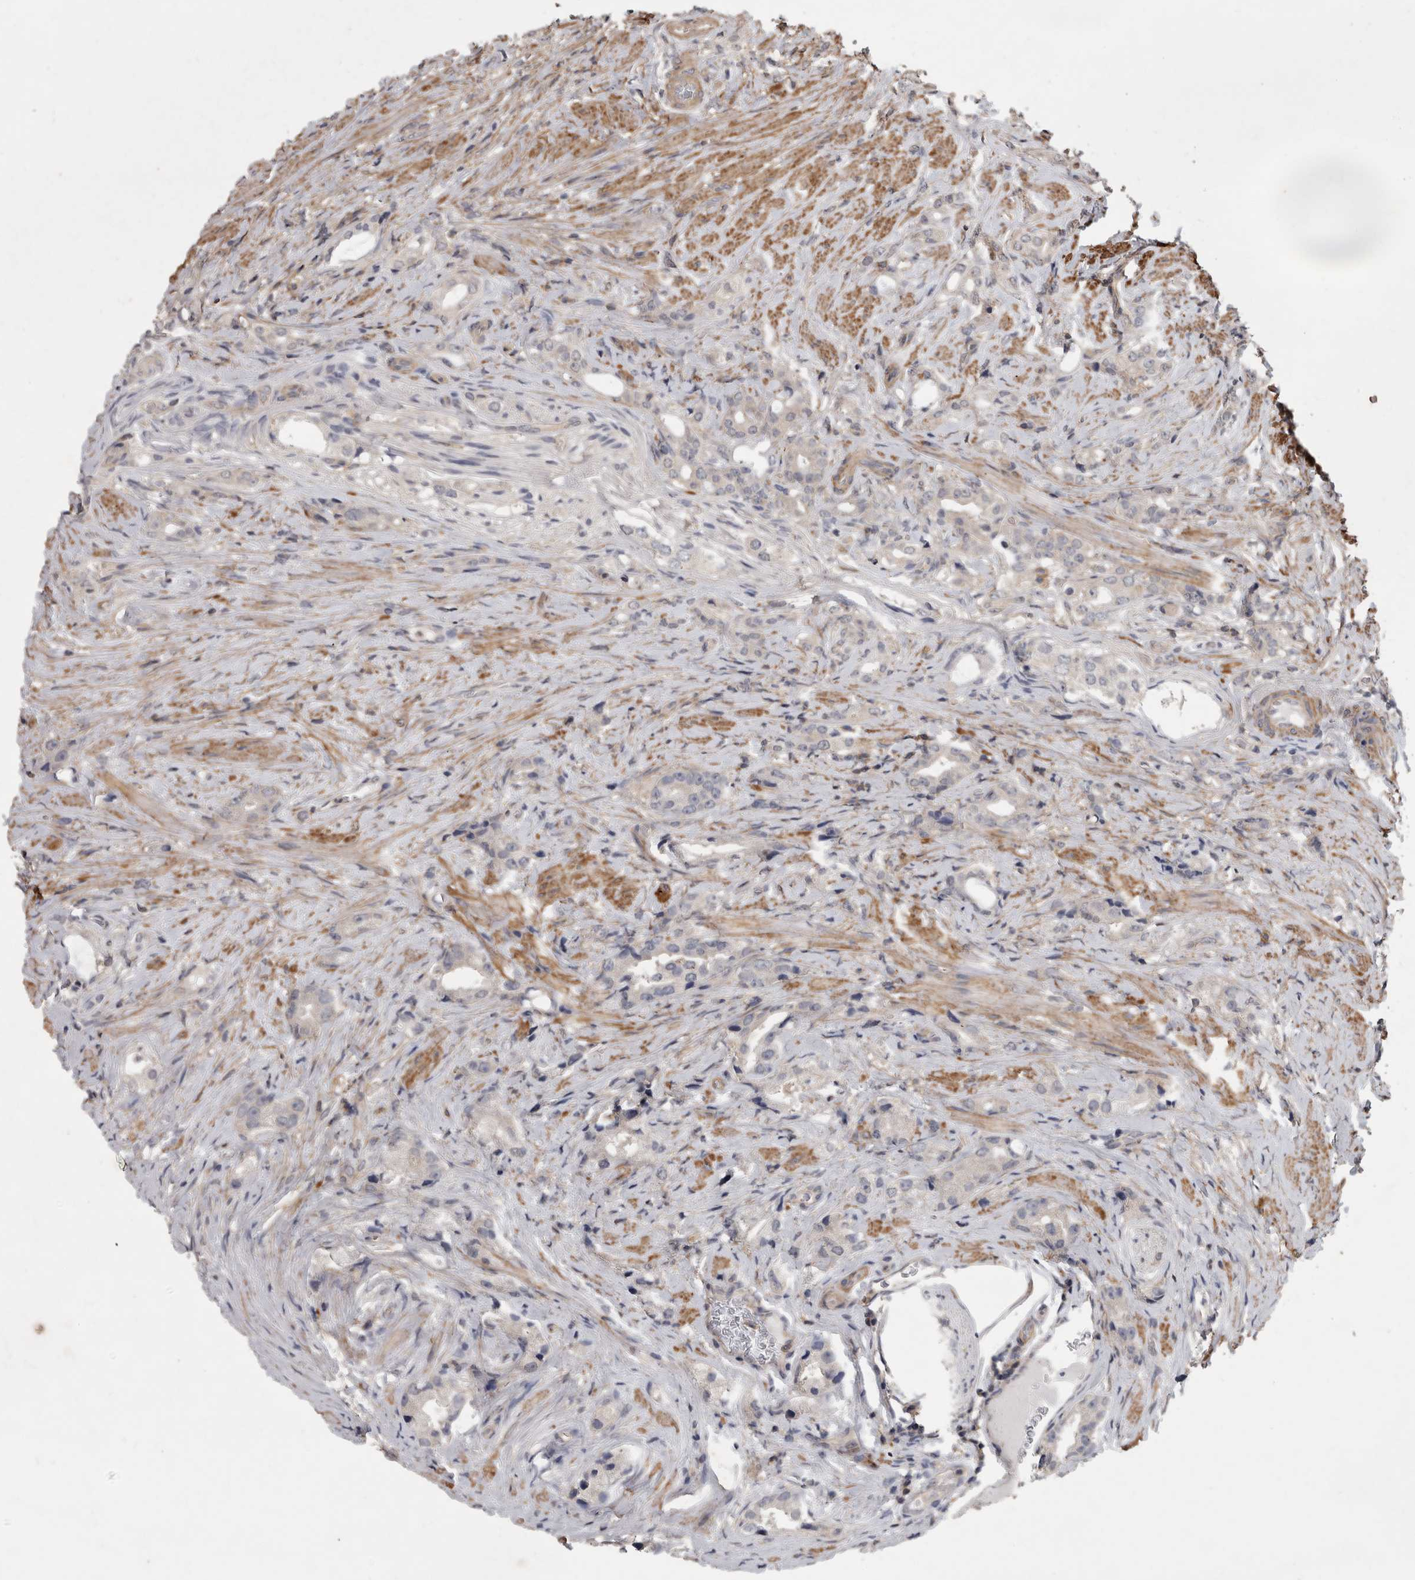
{"staining": {"intensity": "negative", "quantity": "none", "location": "none"}, "tissue": "prostate cancer", "cell_type": "Tumor cells", "image_type": "cancer", "snomed": [{"axis": "morphology", "description": "Adenocarcinoma, High grade"}, {"axis": "topography", "description": "Prostate"}], "caption": "The image demonstrates no significant expression in tumor cells of prostate cancer (adenocarcinoma (high-grade)).", "gene": "SPATA48", "patient": {"sex": "male", "age": 63}}